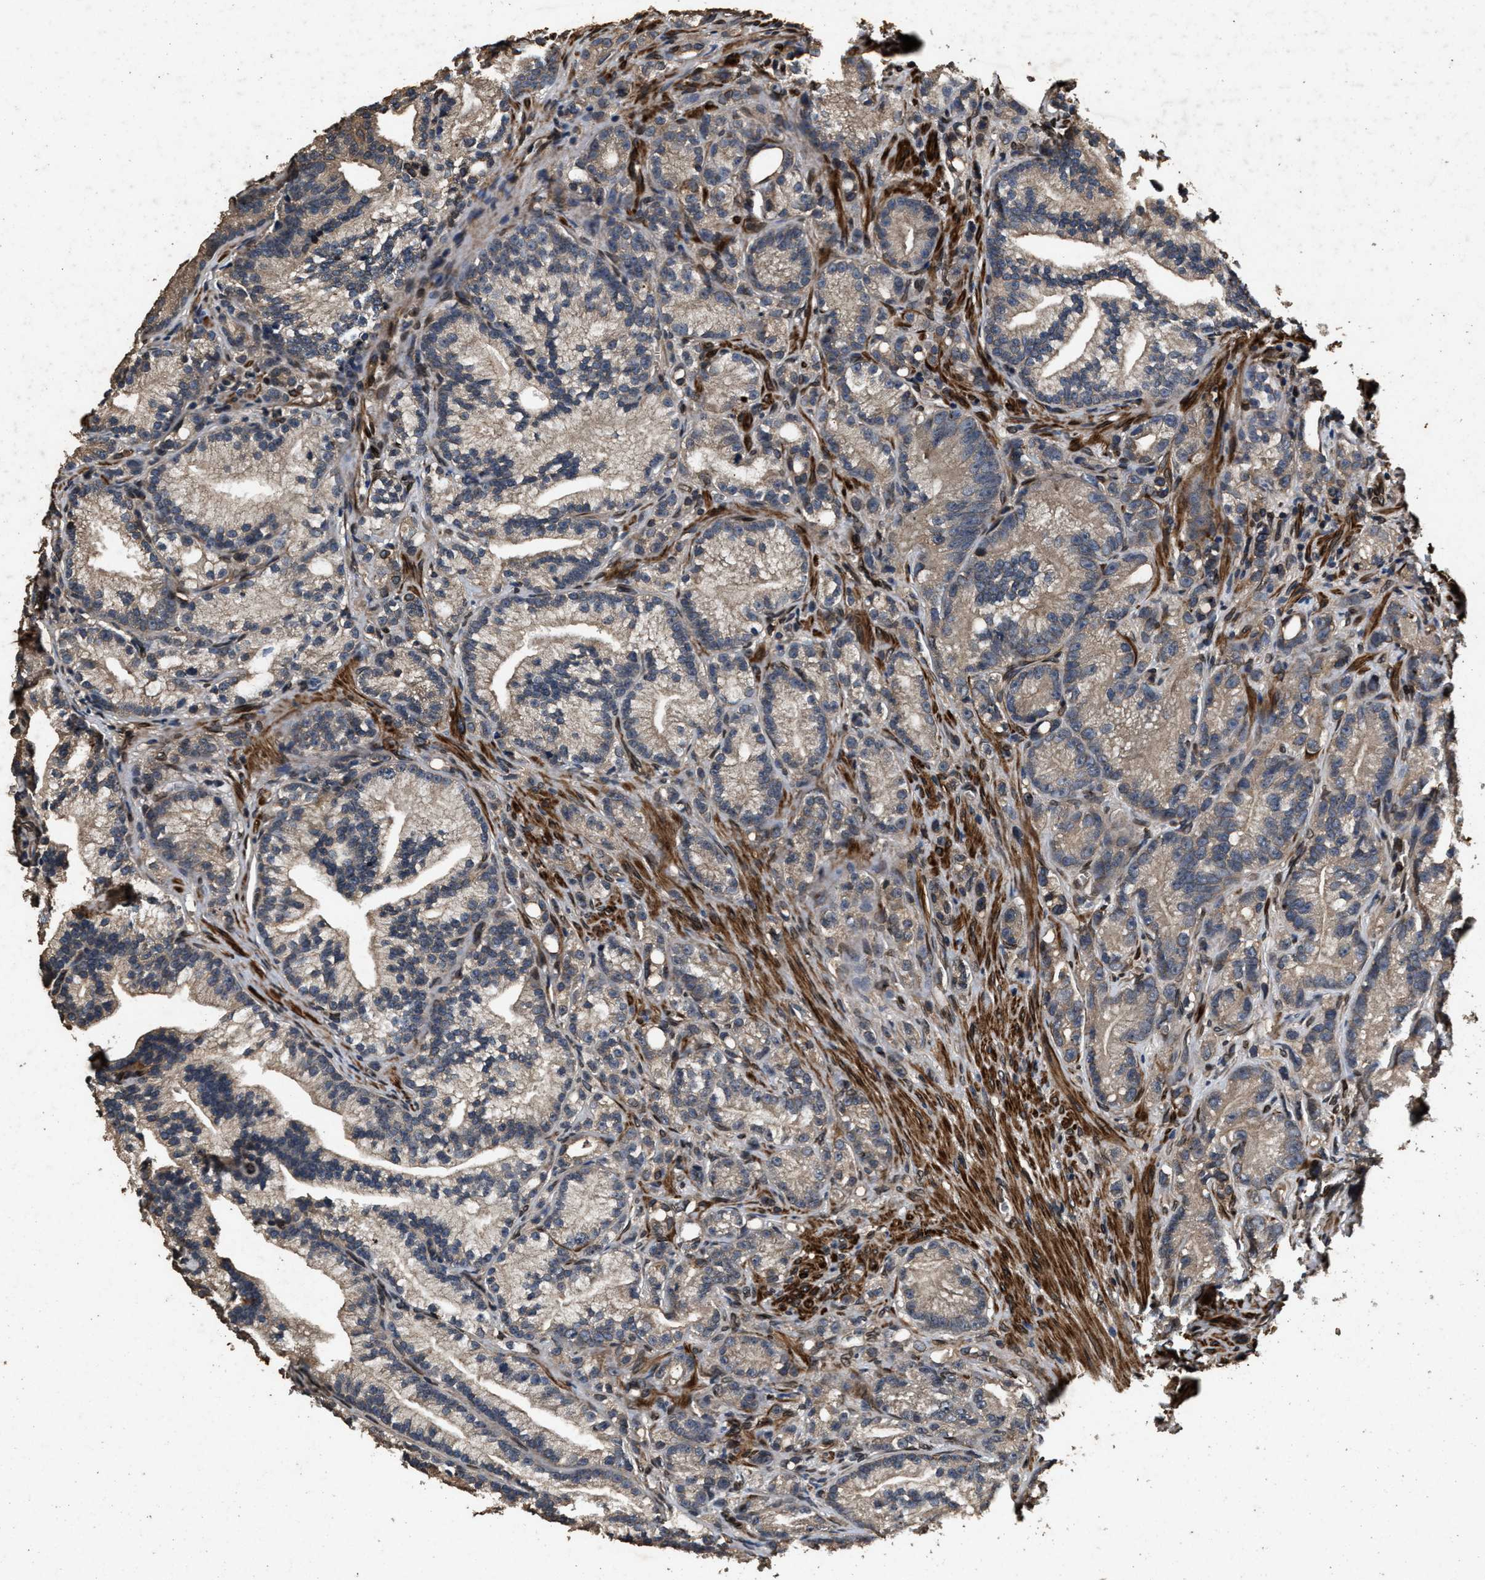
{"staining": {"intensity": "weak", "quantity": "25%-75%", "location": "cytoplasmic/membranous"}, "tissue": "prostate cancer", "cell_type": "Tumor cells", "image_type": "cancer", "snomed": [{"axis": "morphology", "description": "Adenocarcinoma, Low grade"}, {"axis": "topography", "description": "Prostate"}], "caption": "DAB (3,3'-diaminobenzidine) immunohistochemical staining of human adenocarcinoma (low-grade) (prostate) displays weak cytoplasmic/membranous protein staining in about 25%-75% of tumor cells. (Stains: DAB in brown, nuclei in blue, Microscopy: brightfield microscopy at high magnification).", "gene": "ACCS", "patient": {"sex": "male", "age": 89}}